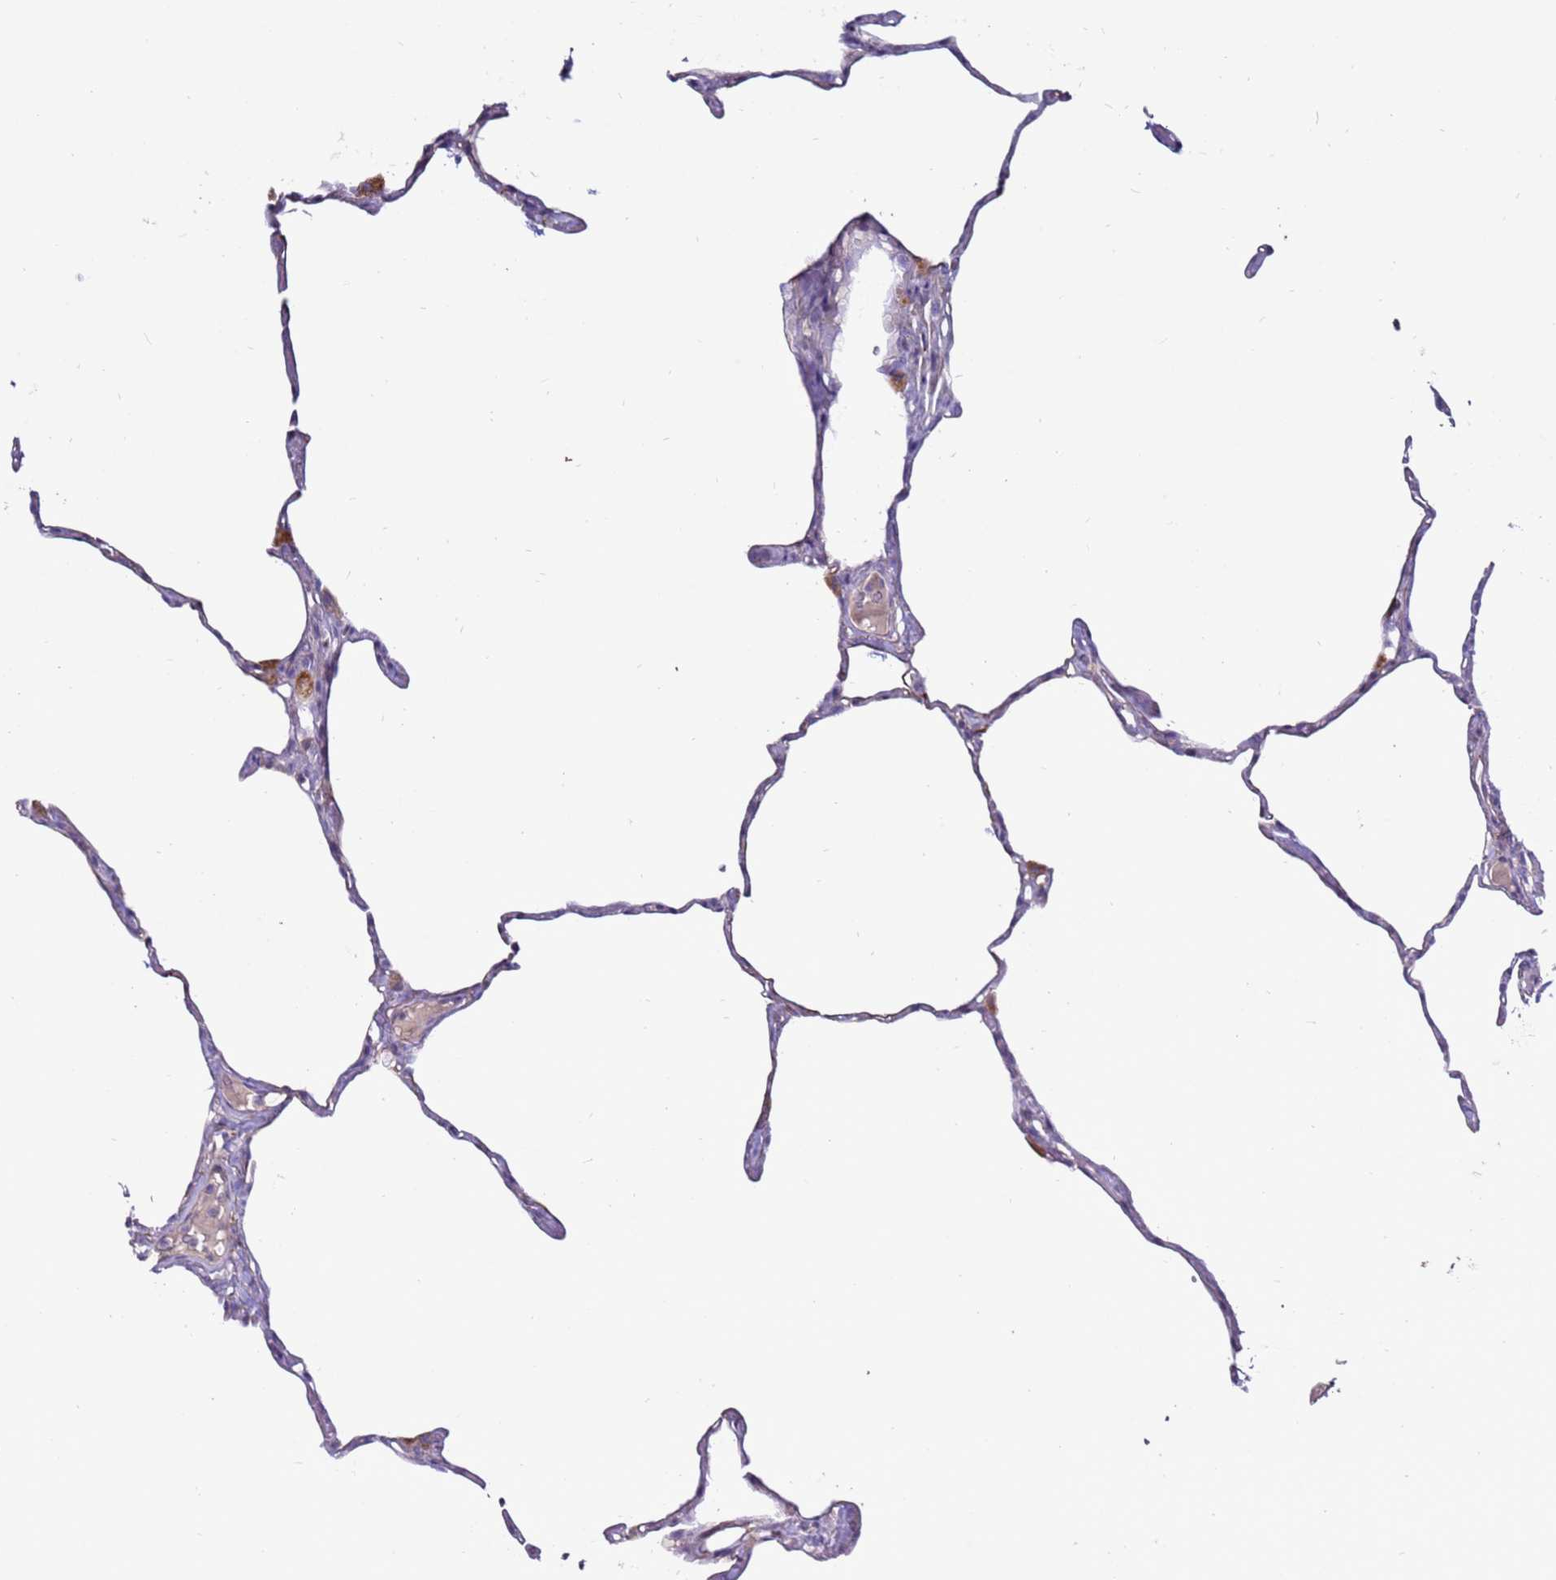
{"staining": {"intensity": "weak", "quantity": "<25%", "location": "cytoplasmic/membranous"}, "tissue": "lung", "cell_type": "Alveolar cells", "image_type": "normal", "snomed": [{"axis": "morphology", "description": "Normal tissue, NOS"}, {"axis": "topography", "description": "Lung"}], "caption": "Lung stained for a protein using IHC exhibits no staining alveolar cells.", "gene": "CLEC4M", "patient": {"sex": "male", "age": 65}}